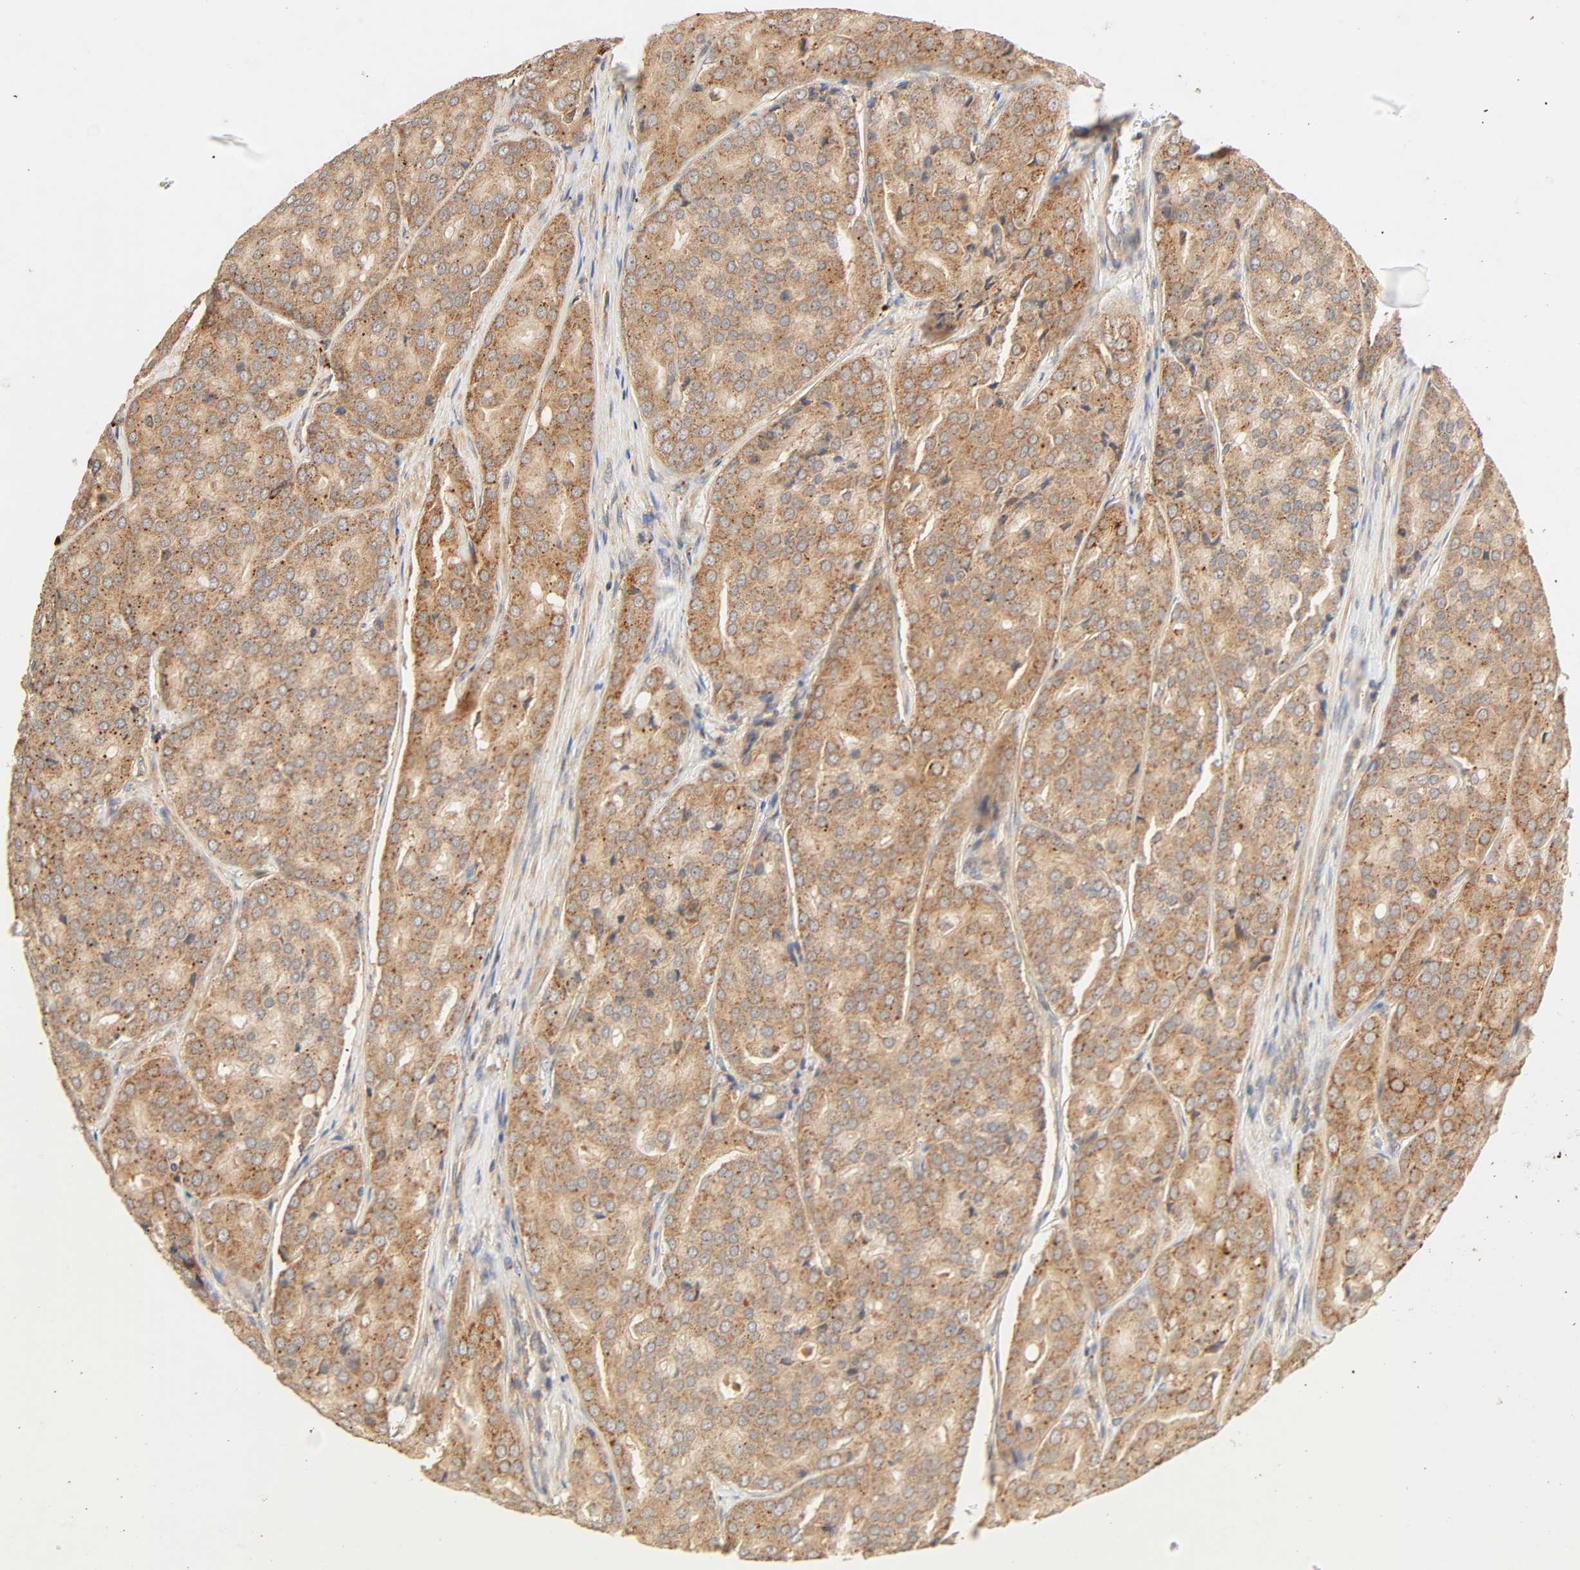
{"staining": {"intensity": "moderate", "quantity": ">75%", "location": "cytoplasmic/membranous"}, "tissue": "prostate cancer", "cell_type": "Tumor cells", "image_type": "cancer", "snomed": [{"axis": "morphology", "description": "Adenocarcinoma, High grade"}, {"axis": "topography", "description": "Prostate"}], "caption": "A micrograph of prostate cancer stained for a protein displays moderate cytoplasmic/membranous brown staining in tumor cells.", "gene": "MAPK6", "patient": {"sex": "male", "age": 64}}